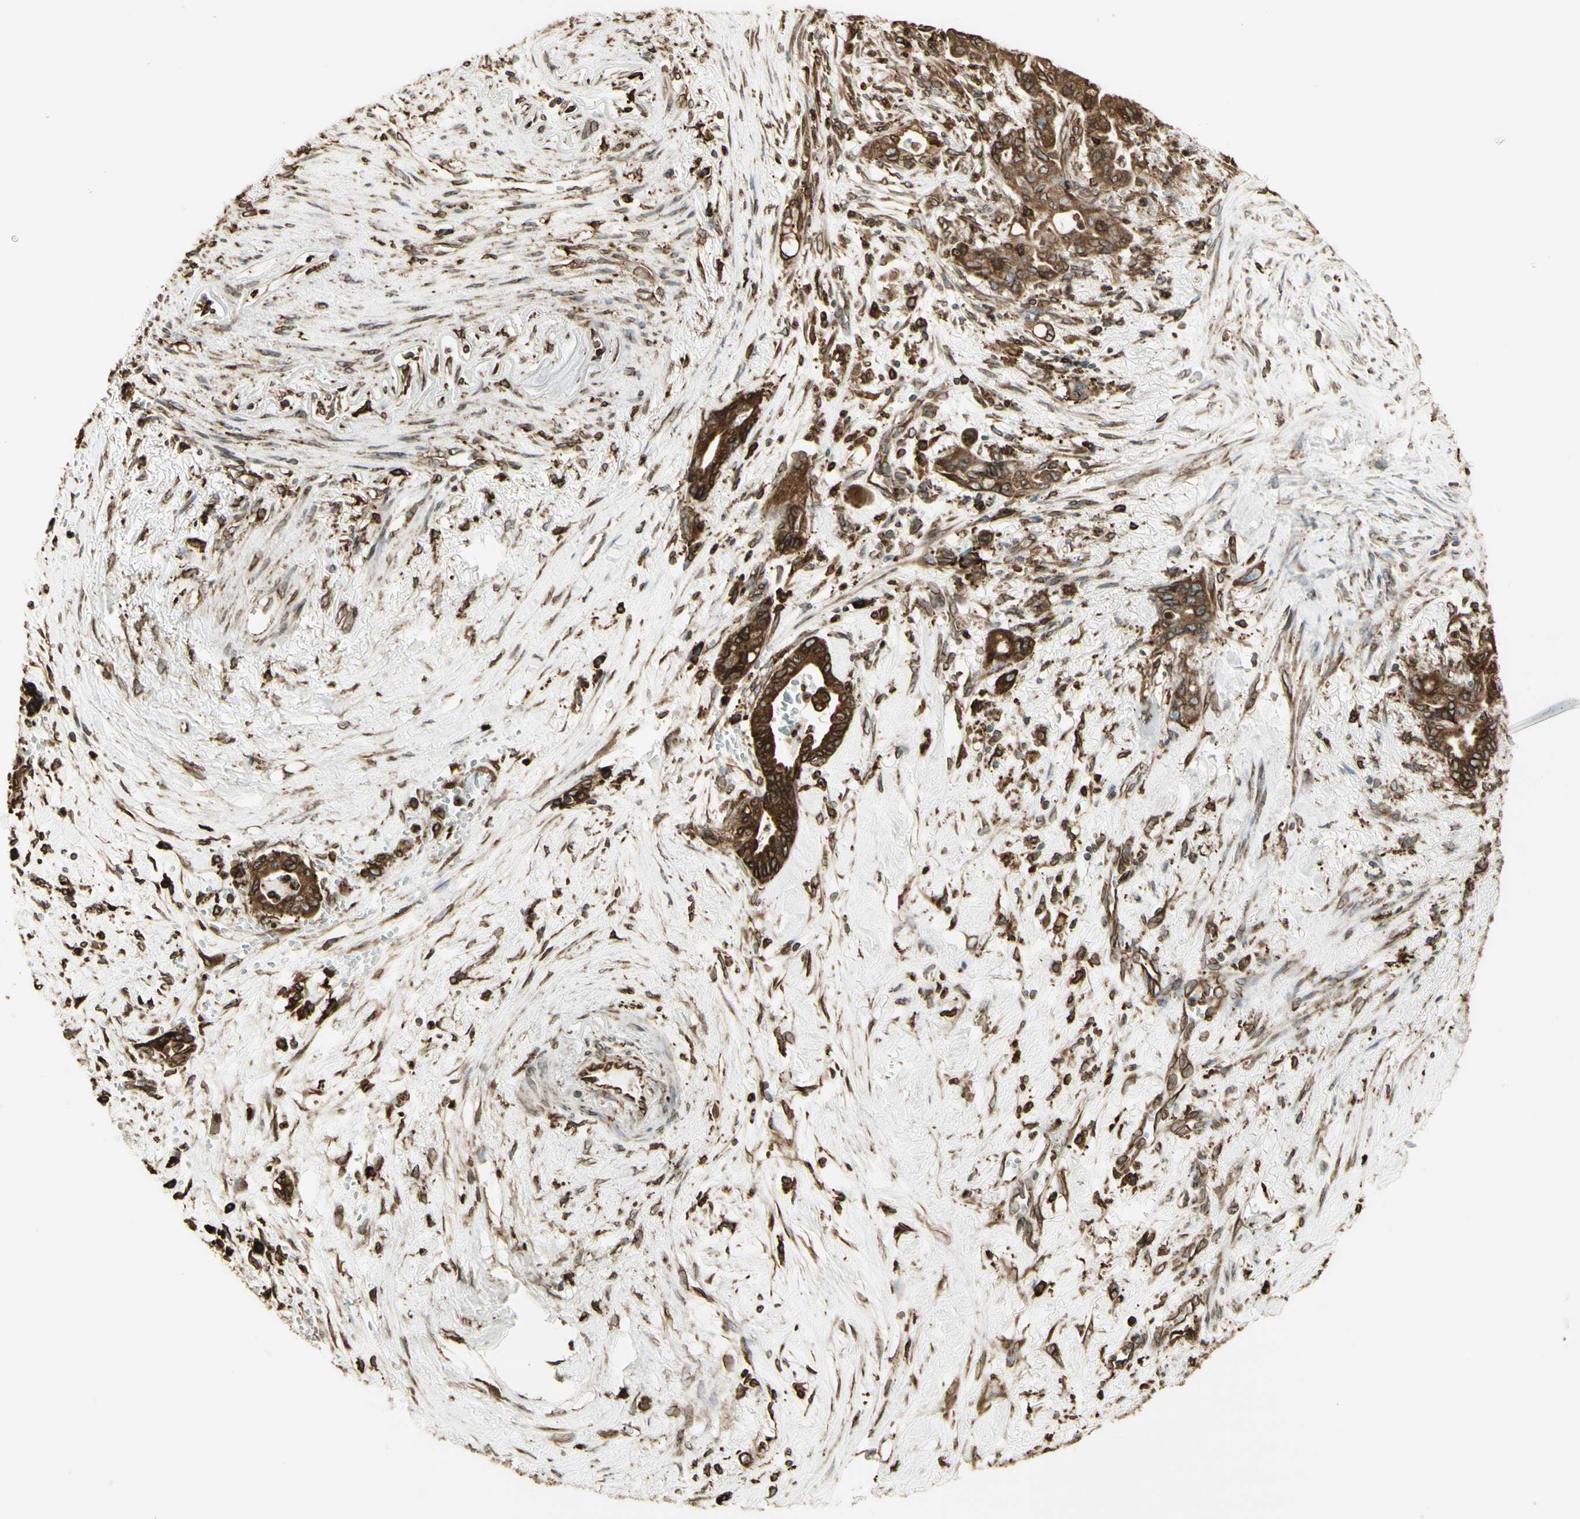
{"staining": {"intensity": "moderate", "quantity": ">75%", "location": "cytoplasmic/membranous"}, "tissue": "pancreatic cancer", "cell_type": "Tumor cells", "image_type": "cancer", "snomed": [{"axis": "morphology", "description": "Adenocarcinoma, NOS"}, {"axis": "topography", "description": "Pancreas"}], "caption": "IHC photomicrograph of adenocarcinoma (pancreatic) stained for a protein (brown), which displays medium levels of moderate cytoplasmic/membranous expression in about >75% of tumor cells.", "gene": "CANX", "patient": {"sex": "male", "age": 70}}